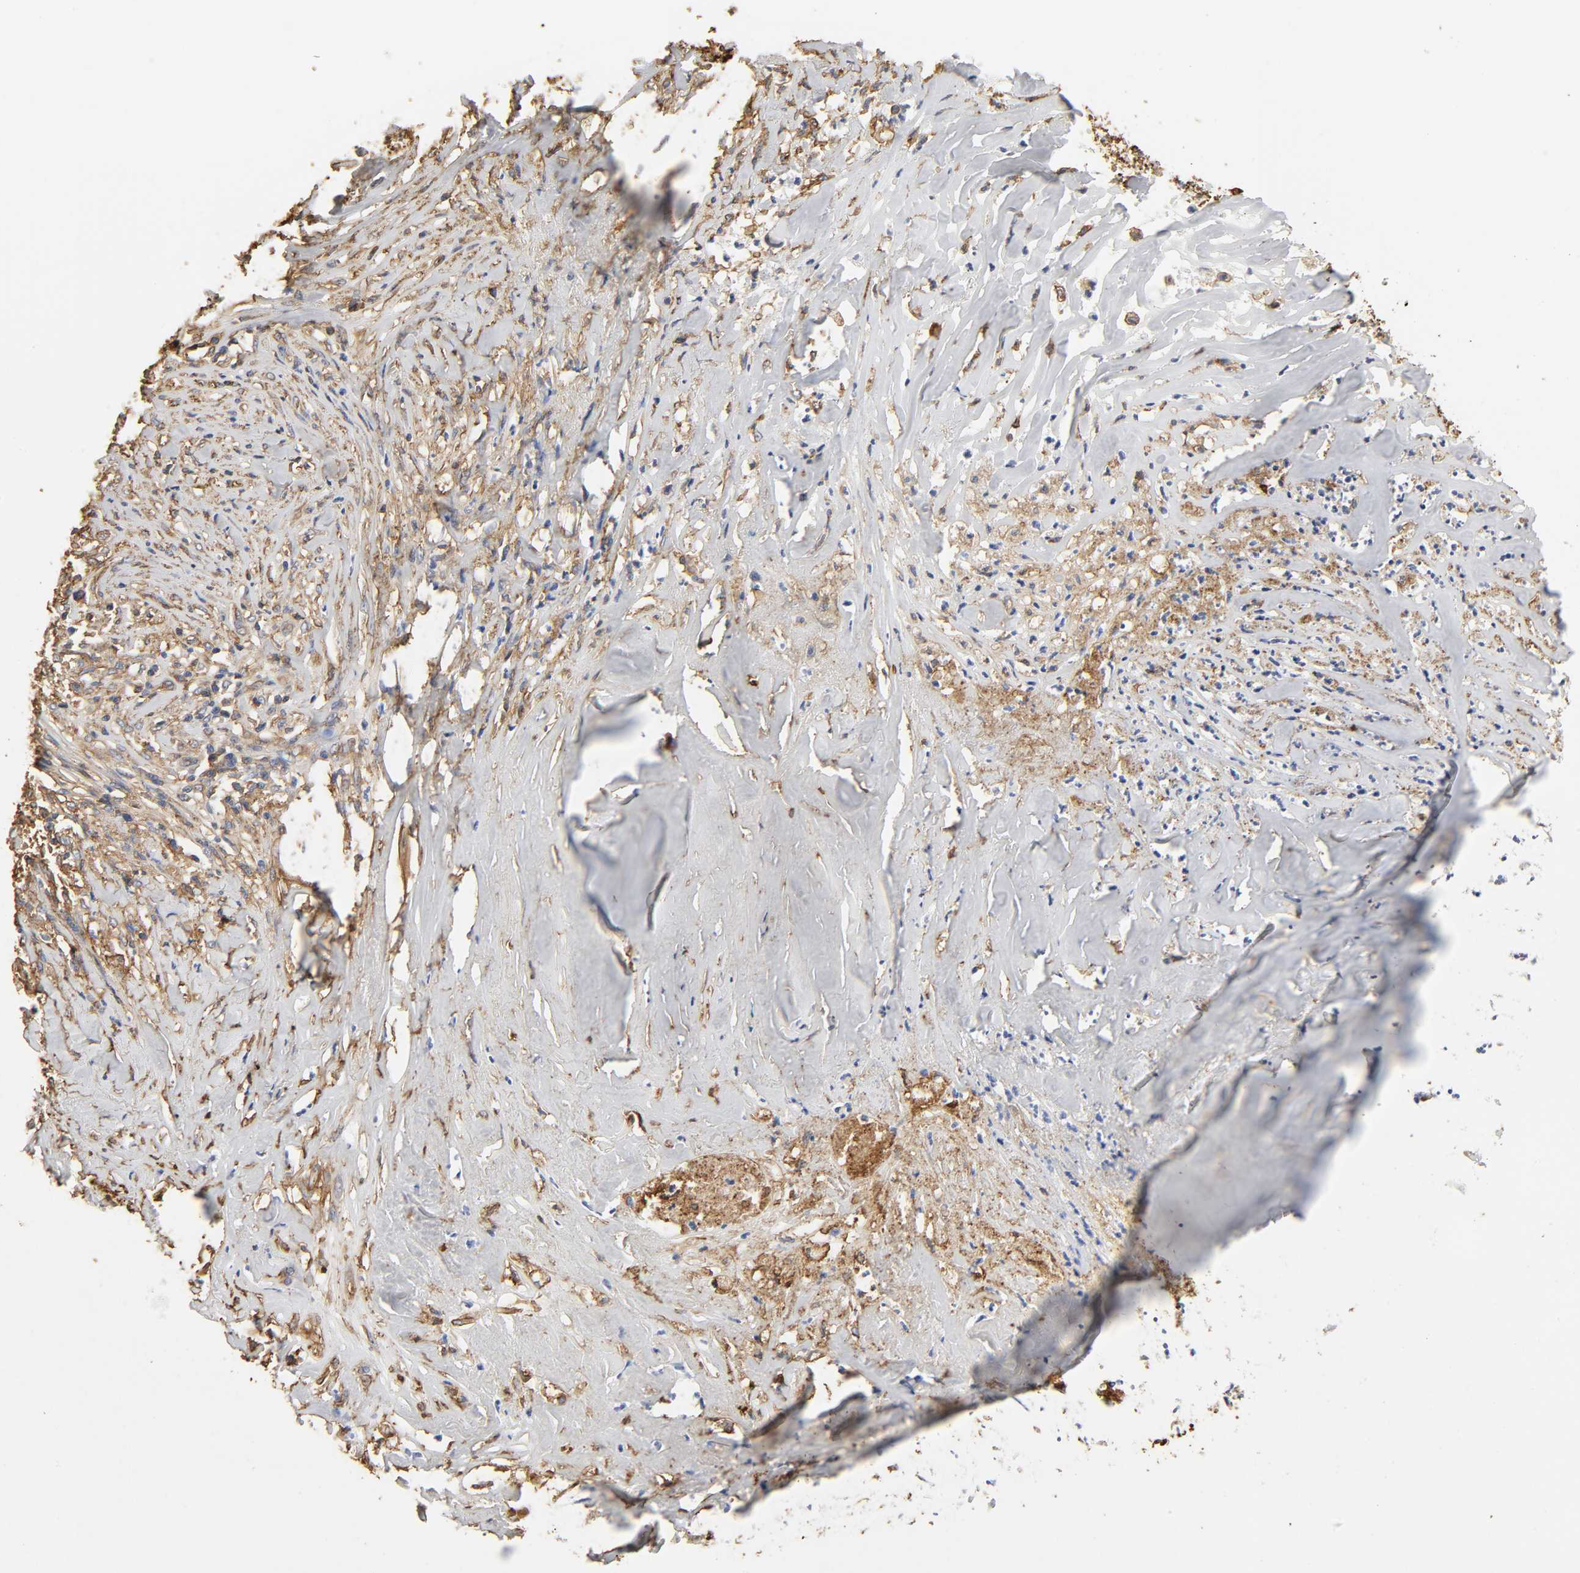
{"staining": {"intensity": "moderate", "quantity": ">75%", "location": "cytoplasmic/membranous"}, "tissue": "liver cancer", "cell_type": "Tumor cells", "image_type": "cancer", "snomed": [{"axis": "morphology", "description": "Cholangiocarcinoma"}, {"axis": "topography", "description": "Liver"}], "caption": "Liver cancer (cholangiocarcinoma) stained with IHC demonstrates moderate cytoplasmic/membranous expression in about >75% of tumor cells.", "gene": "ANXA2", "patient": {"sex": "female", "age": 67}}